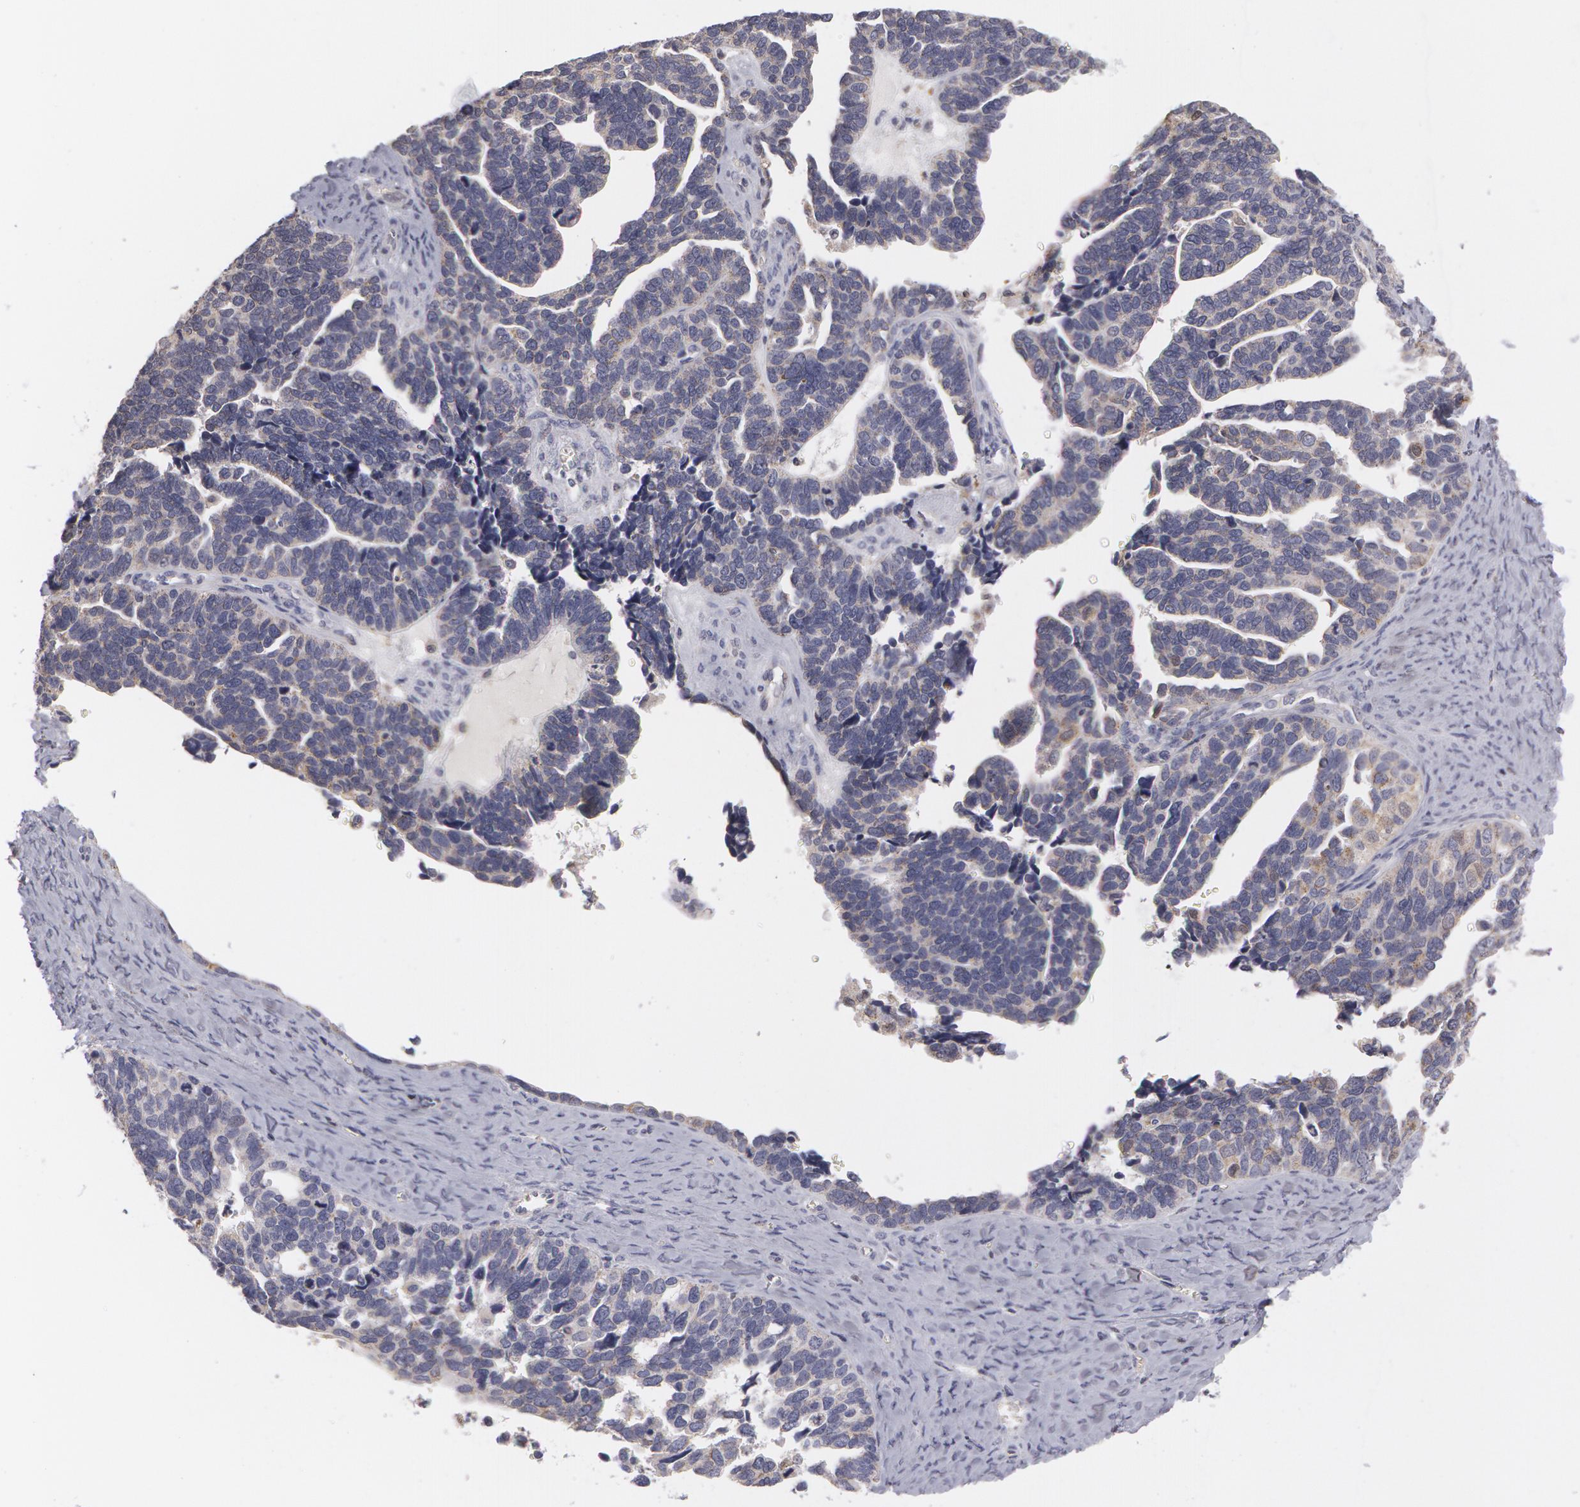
{"staining": {"intensity": "weak", "quantity": "25%-75%", "location": "cytoplasmic/membranous"}, "tissue": "ovarian cancer", "cell_type": "Tumor cells", "image_type": "cancer", "snomed": [{"axis": "morphology", "description": "Cystadenocarcinoma, serous, NOS"}, {"axis": "topography", "description": "Ovary"}], "caption": "Tumor cells reveal low levels of weak cytoplasmic/membranous staining in about 25%-75% of cells in ovarian cancer.", "gene": "CAT", "patient": {"sex": "female", "age": 77}}